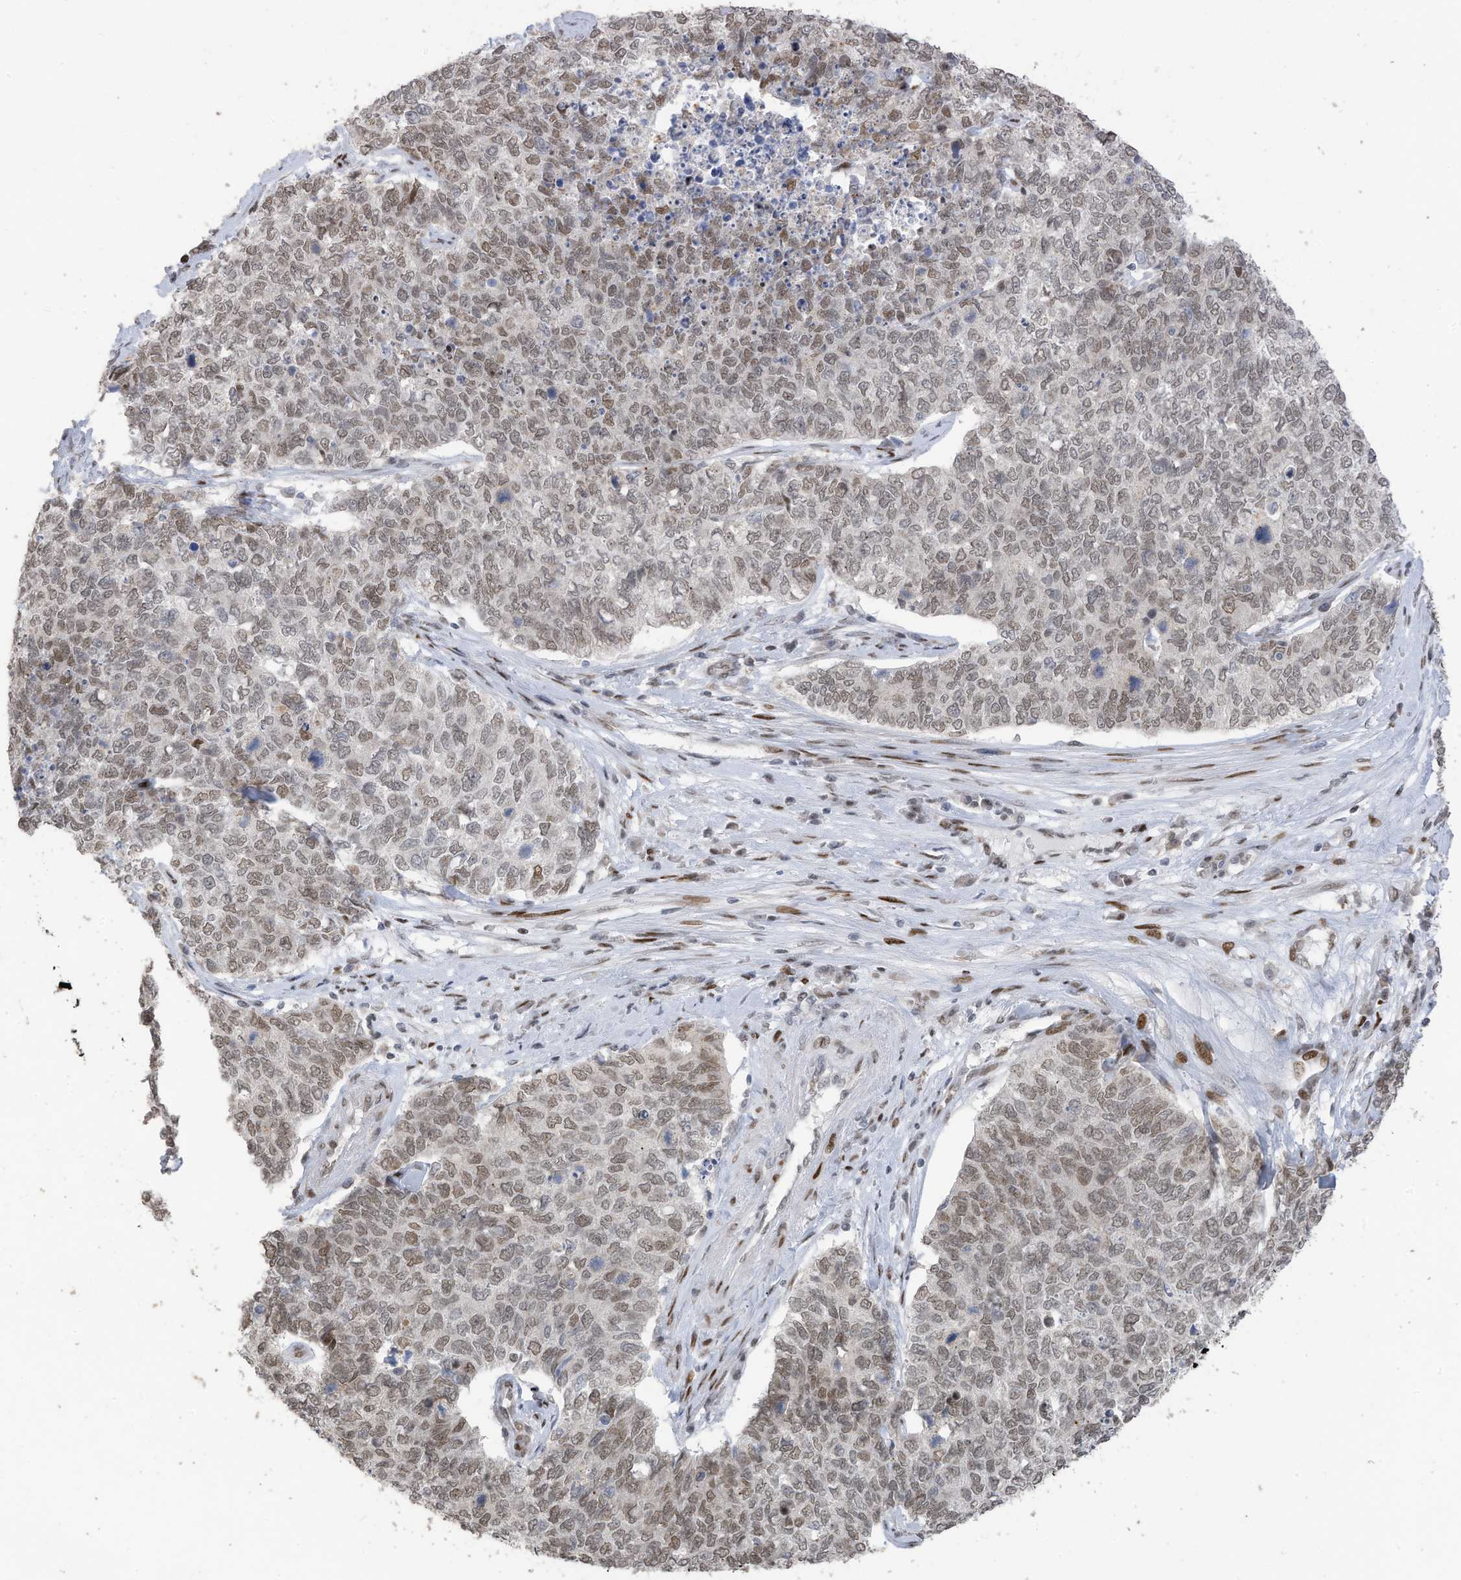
{"staining": {"intensity": "moderate", "quantity": ">75%", "location": "nuclear"}, "tissue": "cervical cancer", "cell_type": "Tumor cells", "image_type": "cancer", "snomed": [{"axis": "morphology", "description": "Squamous cell carcinoma, NOS"}, {"axis": "topography", "description": "Cervix"}], "caption": "Moderate nuclear protein expression is appreciated in approximately >75% of tumor cells in cervical cancer (squamous cell carcinoma).", "gene": "RABL3", "patient": {"sex": "female", "age": 63}}